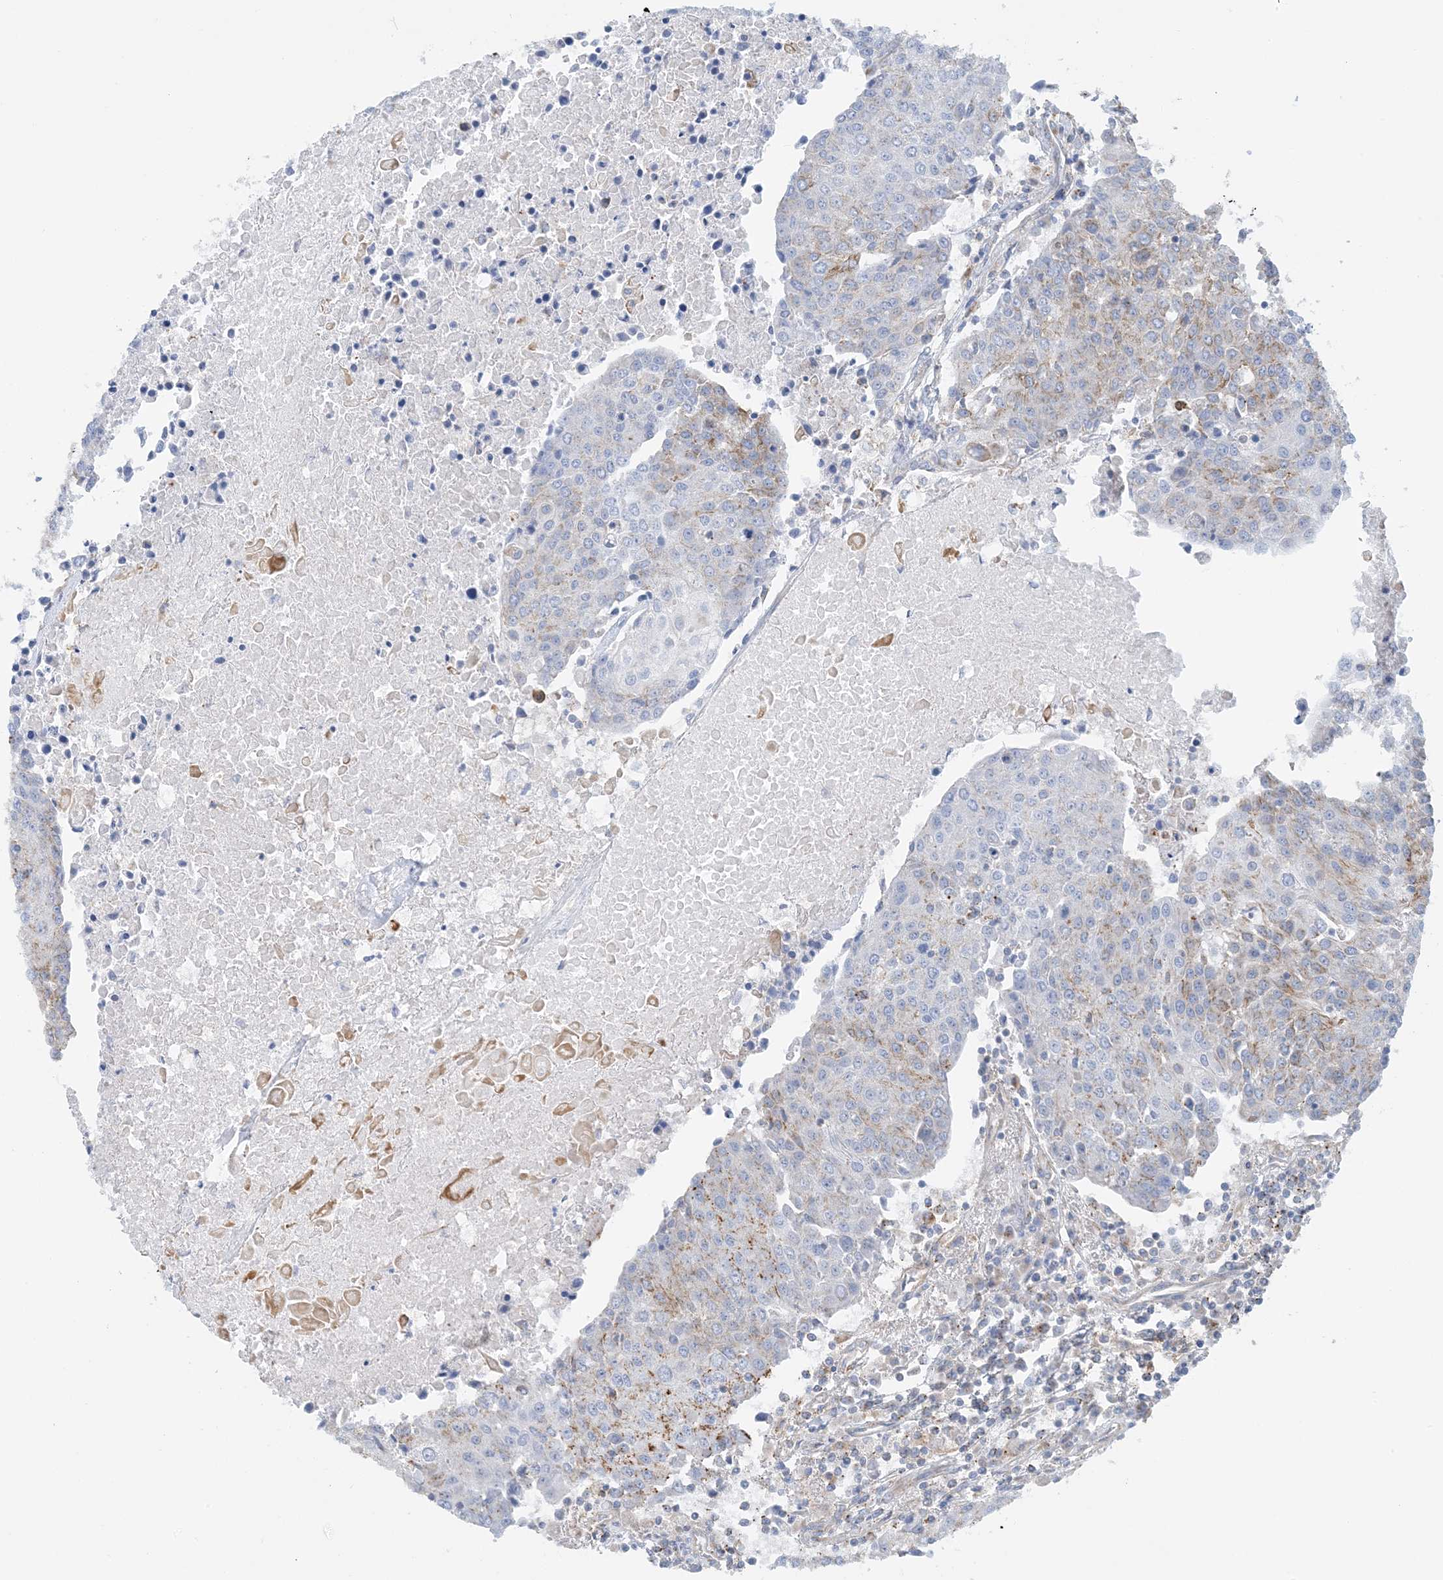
{"staining": {"intensity": "weak", "quantity": "25%-75%", "location": "cytoplasmic/membranous"}, "tissue": "urothelial cancer", "cell_type": "Tumor cells", "image_type": "cancer", "snomed": [{"axis": "morphology", "description": "Urothelial carcinoma, High grade"}, {"axis": "topography", "description": "Urinary bladder"}], "caption": "The immunohistochemical stain labels weak cytoplasmic/membranous positivity in tumor cells of urothelial cancer tissue. The staining was performed using DAB to visualize the protein expression in brown, while the nuclei were stained in blue with hematoxylin (Magnification: 20x).", "gene": "CALHM5", "patient": {"sex": "female", "age": 85}}